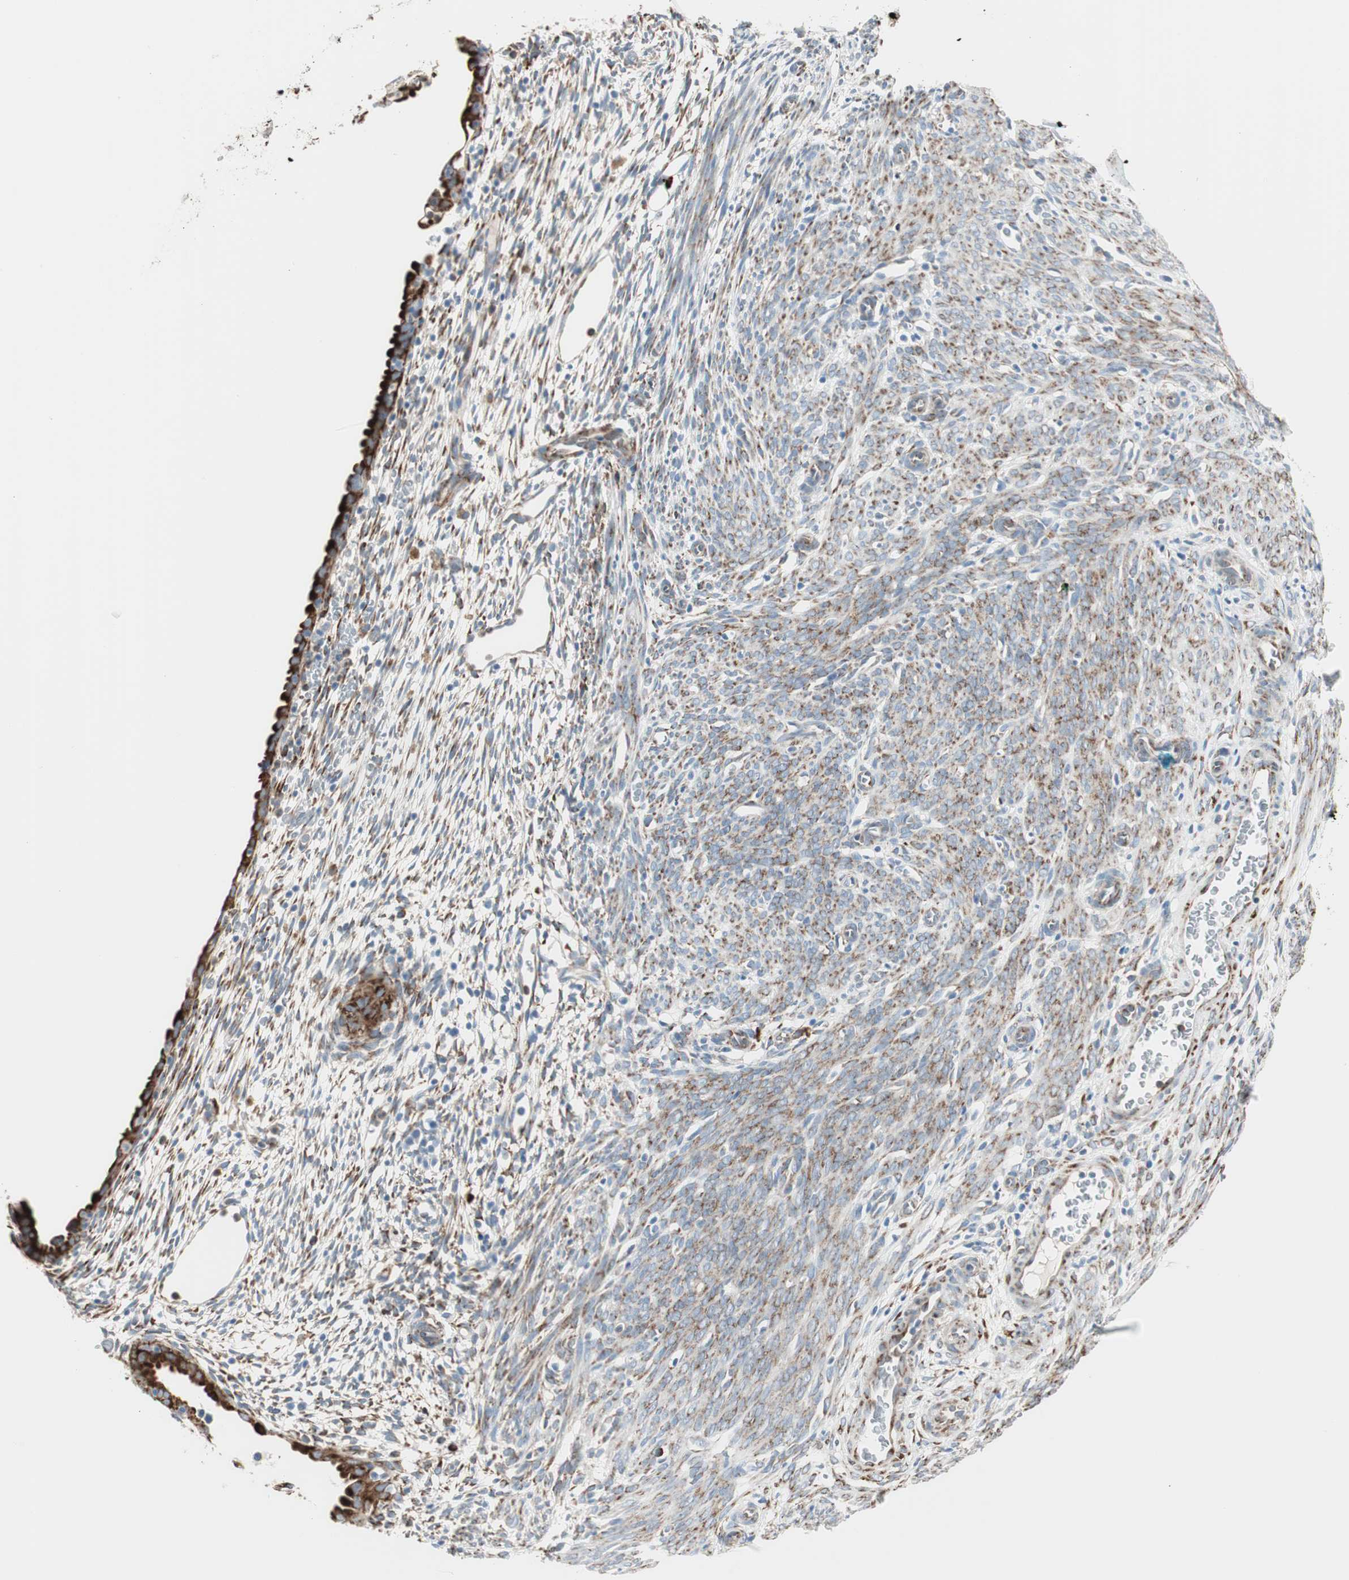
{"staining": {"intensity": "moderate", "quantity": "25%-75%", "location": "cytoplasmic/membranous"}, "tissue": "endometrium", "cell_type": "Cells in endometrial stroma", "image_type": "normal", "snomed": [{"axis": "morphology", "description": "Normal tissue, NOS"}, {"axis": "morphology", "description": "Atrophy, NOS"}, {"axis": "topography", "description": "Uterus"}, {"axis": "topography", "description": "Endometrium"}], "caption": "IHC photomicrograph of benign endometrium: endometrium stained using immunohistochemistry shows medium levels of moderate protein expression localized specifically in the cytoplasmic/membranous of cells in endometrial stroma, appearing as a cytoplasmic/membranous brown color.", "gene": "P4HTM", "patient": {"sex": "female", "age": 68}}